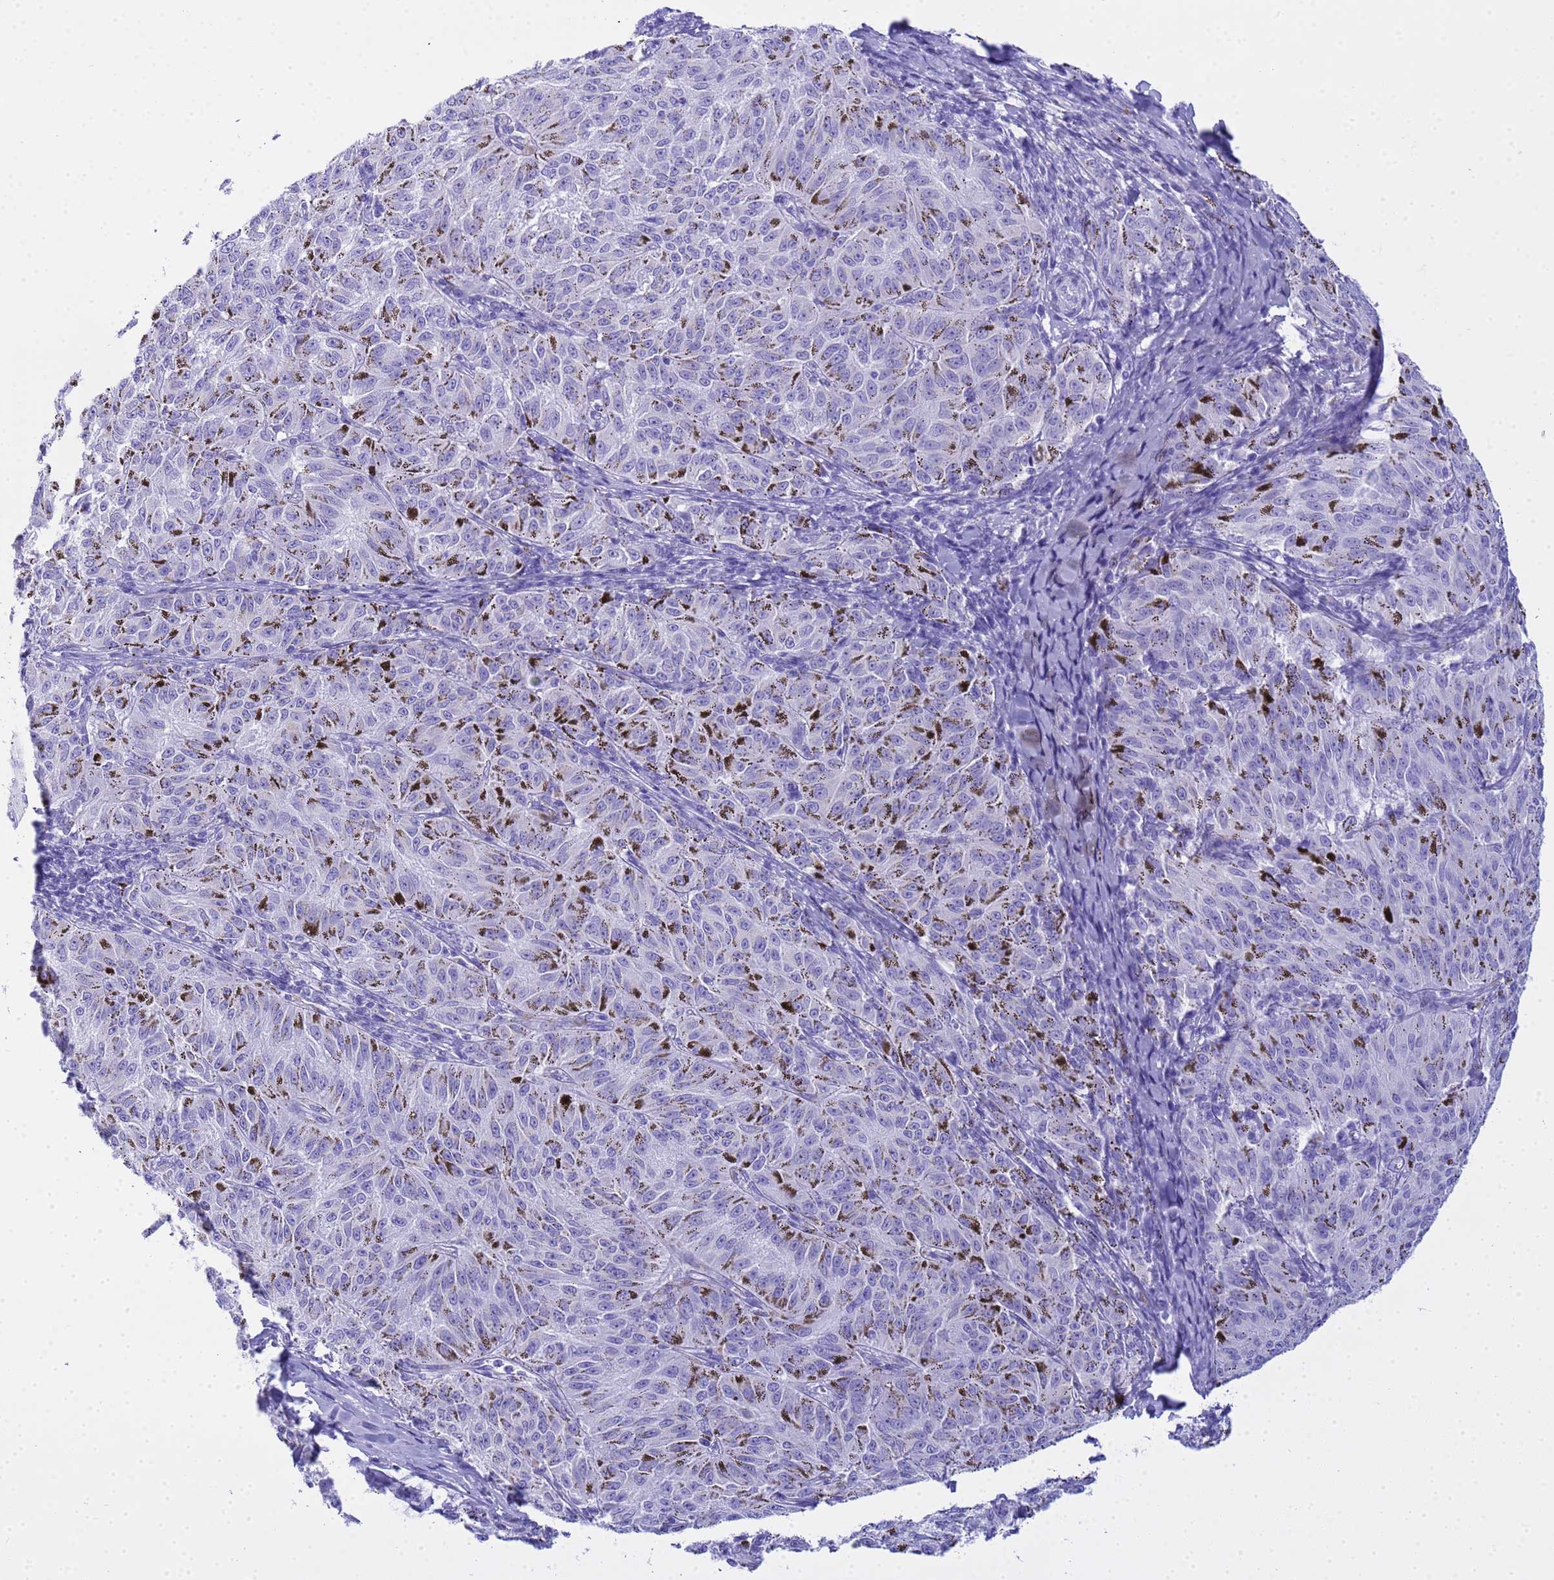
{"staining": {"intensity": "negative", "quantity": "none", "location": "none"}, "tissue": "melanoma", "cell_type": "Tumor cells", "image_type": "cancer", "snomed": [{"axis": "morphology", "description": "Malignant melanoma, NOS"}, {"axis": "topography", "description": "Skin"}], "caption": "DAB (3,3'-diaminobenzidine) immunohistochemical staining of human melanoma exhibits no significant expression in tumor cells.", "gene": "AQP12A", "patient": {"sex": "female", "age": 72}}